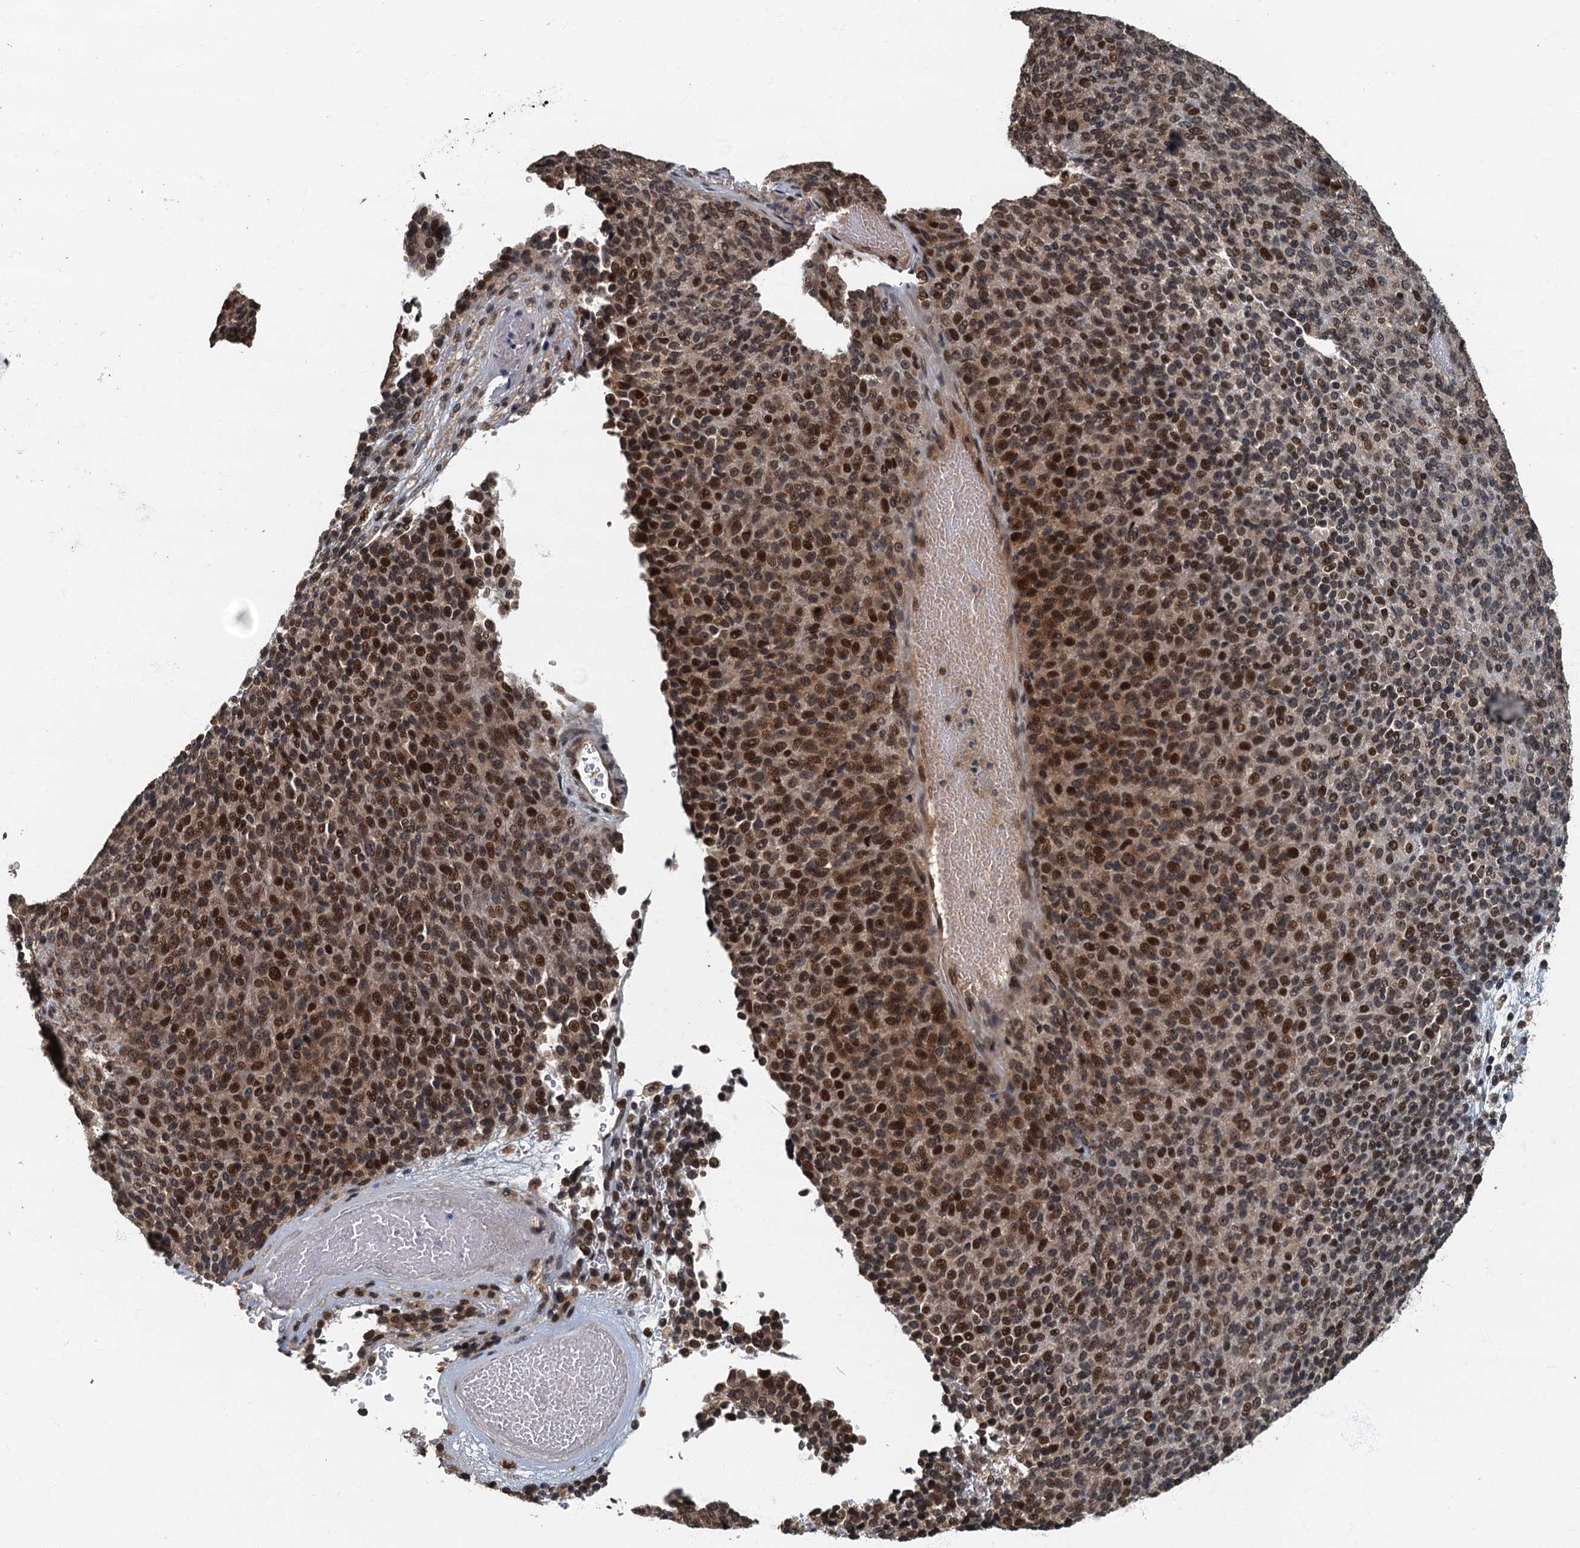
{"staining": {"intensity": "strong", "quantity": ">75%", "location": "nuclear"}, "tissue": "melanoma", "cell_type": "Tumor cells", "image_type": "cancer", "snomed": [{"axis": "morphology", "description": "Malignant melanoma, Metastatic site"}, {"axis": "topography", "description": "Brain"}], "caption": "Immunohistochemical staining of malignant melanoma (metastatic site) reveals high levels of strong nuclear protein expression in about >75% of tumor cells. The staining is performed using DAB (3,3'-diaminobenzidine) brown chromogen to label protein expression. The nuclei are counter-stained blue using hematoxylin.", "gene": "CKAP2L", "patient": {"sex": "female", "age": 56}}